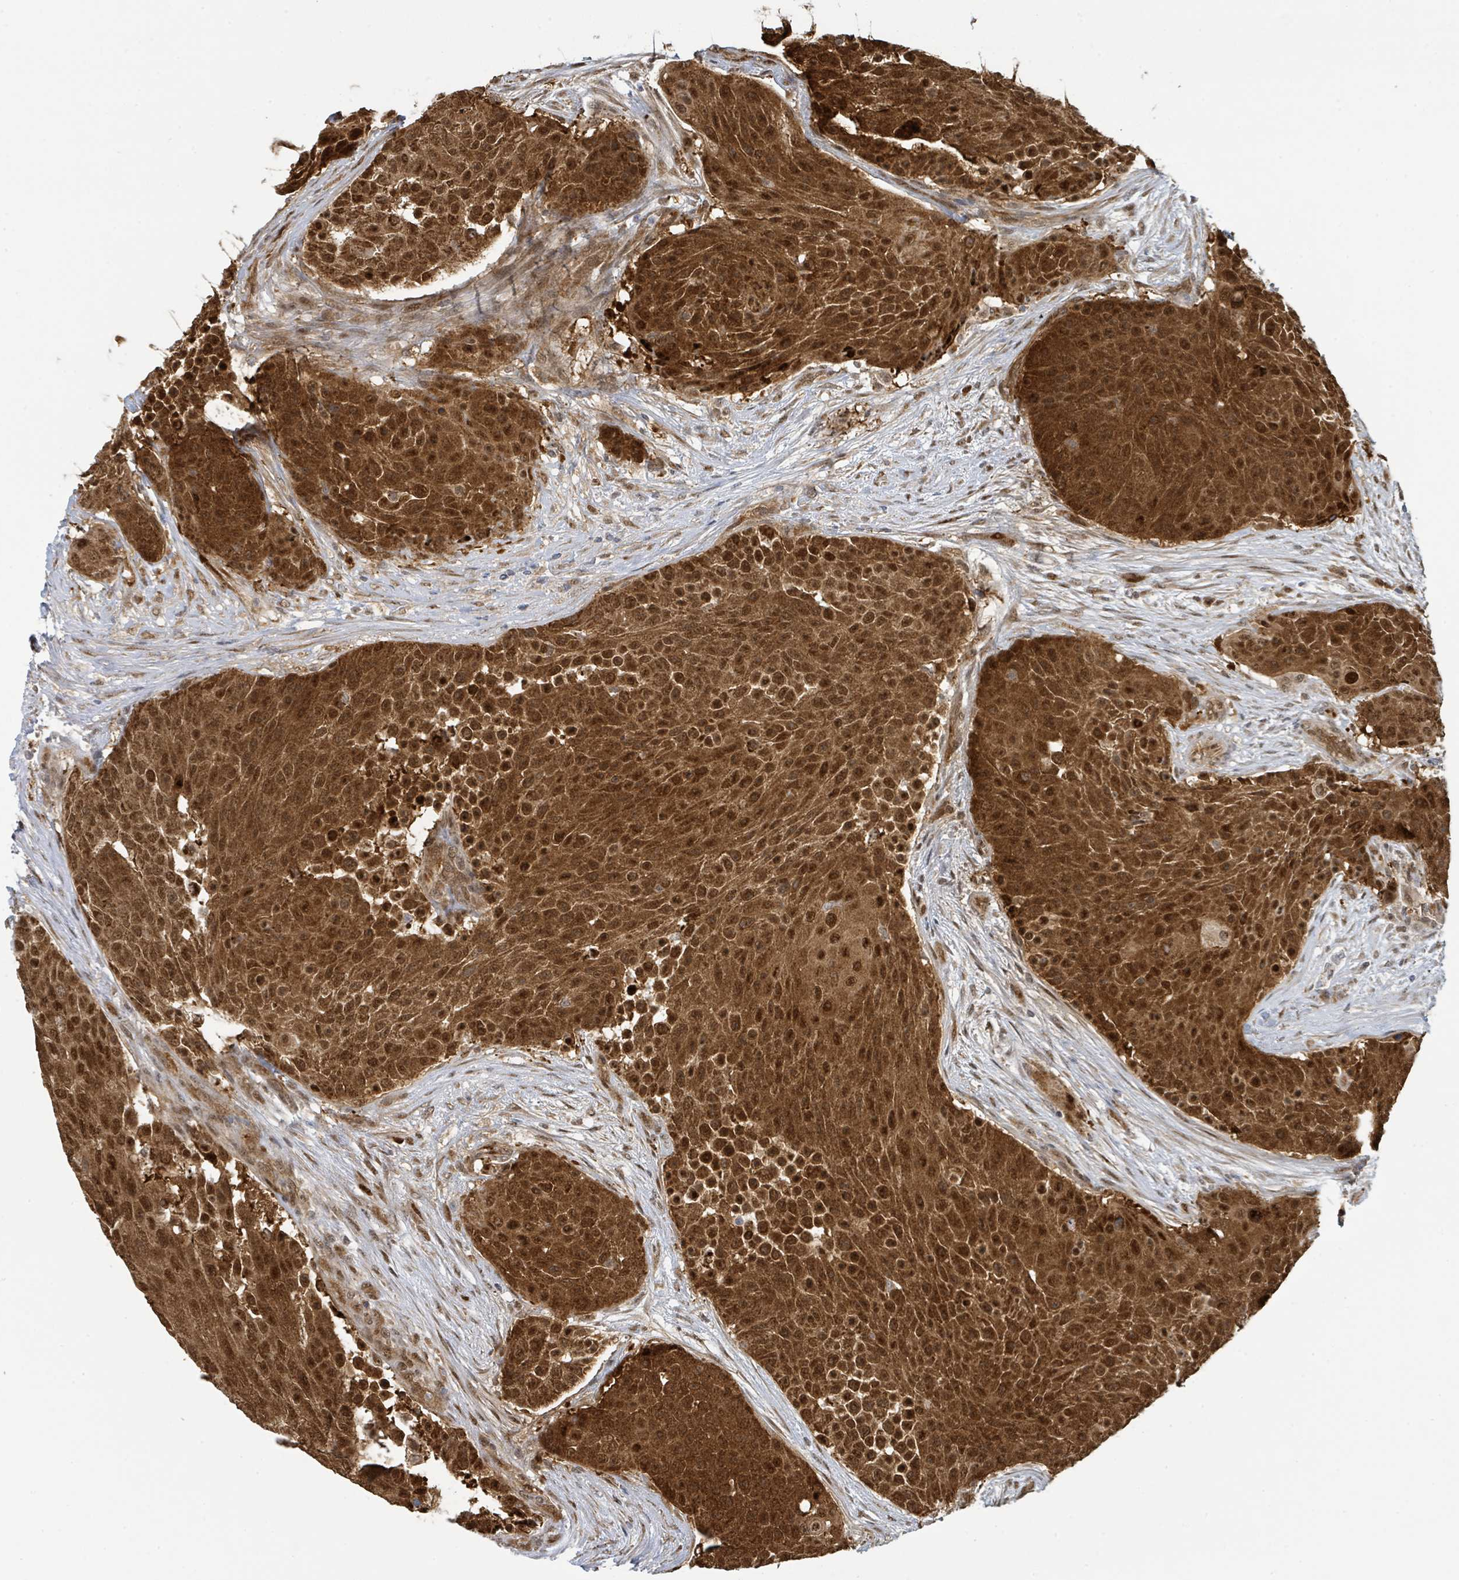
{"staining": {"intensity": "strong", "quantity": ">75%", "location": "cytoplasmic/membranous,nuclear"}, "tissue": "urothelial cancer", "cell_type": "Tumor cells", "image_type": "cancer", "snomed": [{"axis": "morphology", "description": "Urothelial carcinoma, High grade"}, {"axis": "topography", "description": "Urinary bladder"}], "caption": "Urothelial carcinoma (high-grade) was stained to show a protein in brown. There is high levels of strong cytoplasmic/membranous and nuclear staining in approximately >75% of tumor cells.", "gene": "PSMB7", "patient": {"sex": "female", "age": 63}}